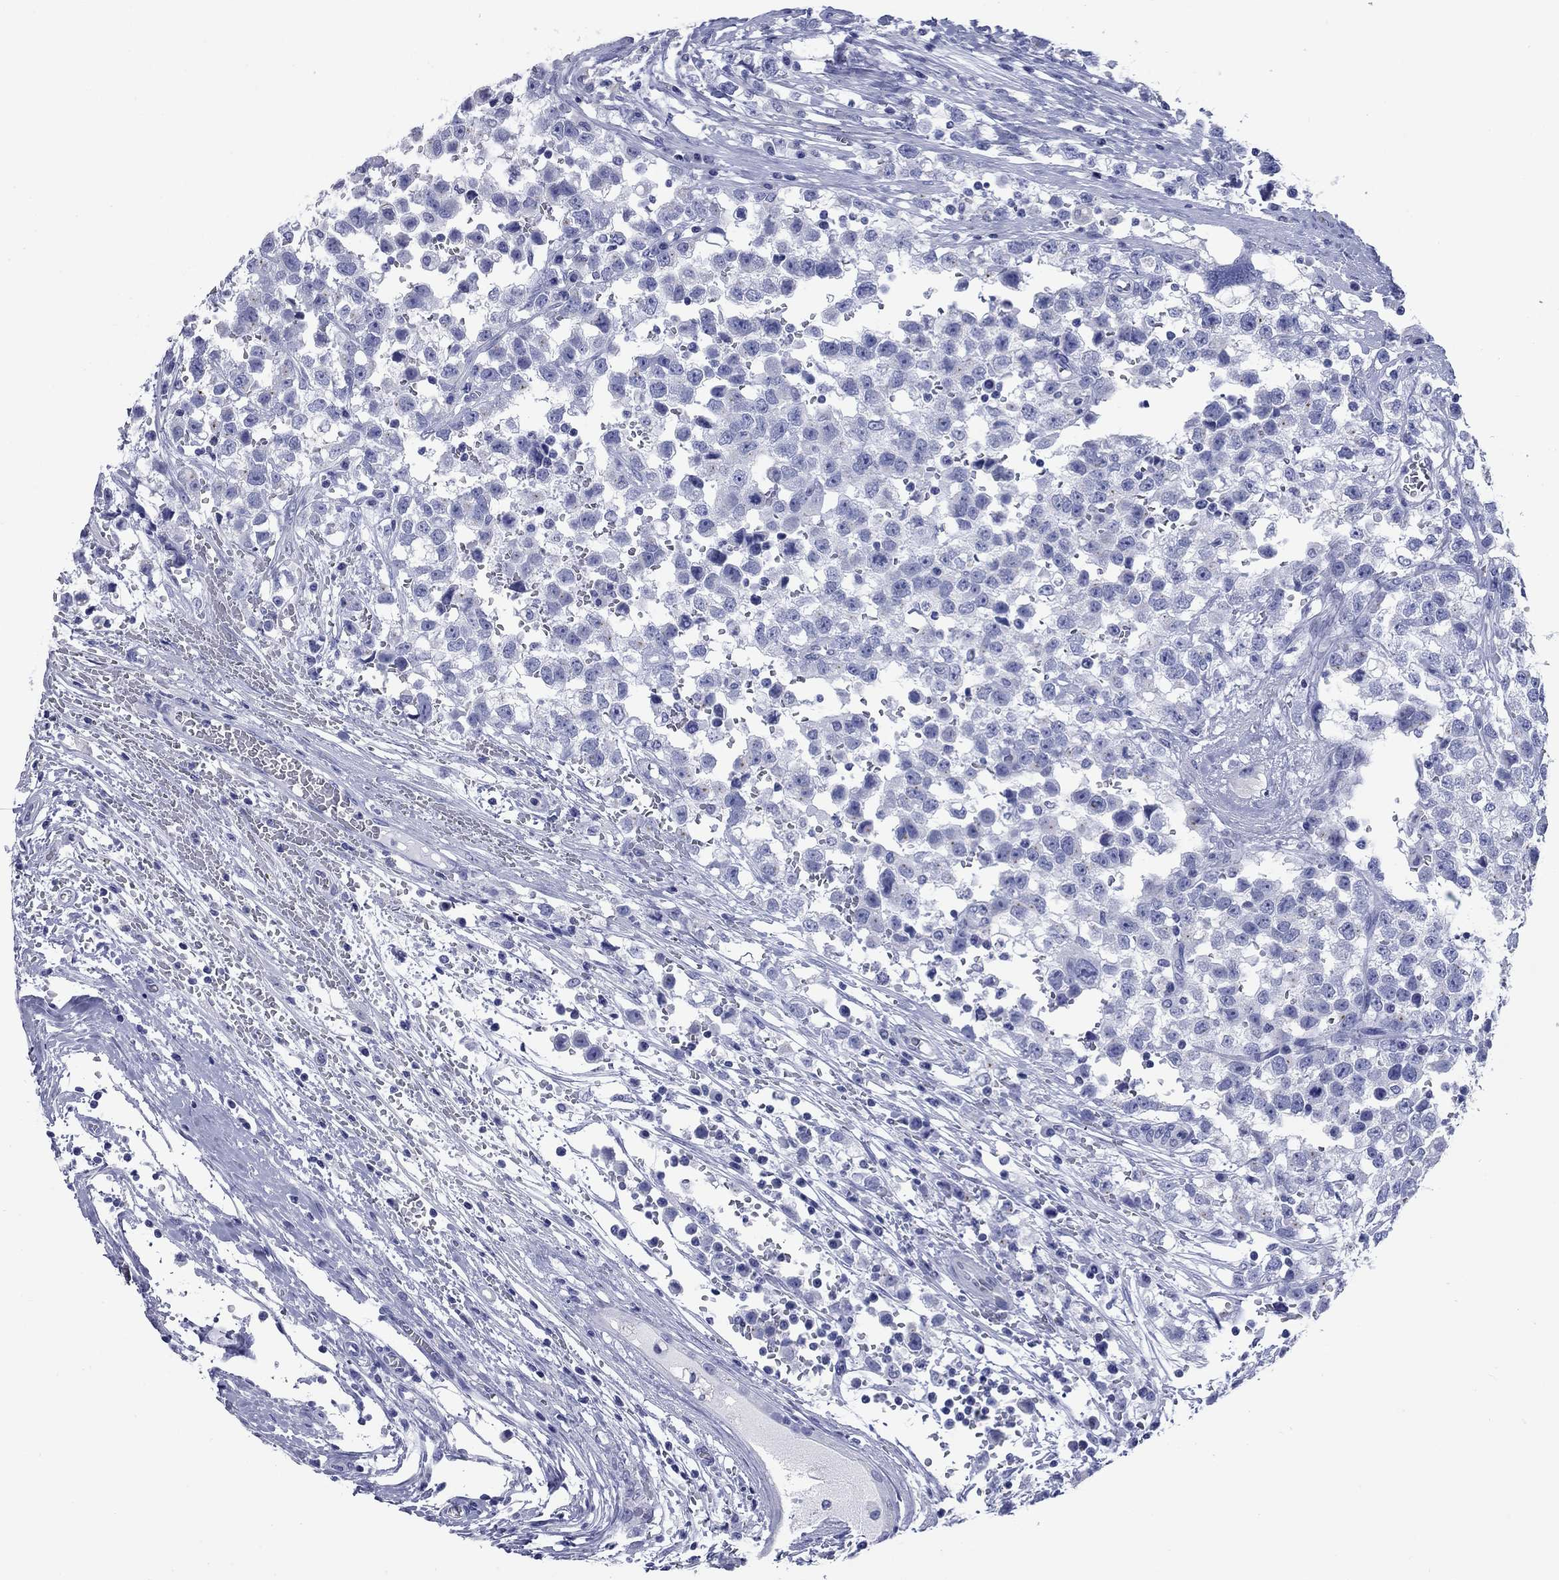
{"staining": {"intensity": "negative", "quantity": "none", "location": "none"}, "tissue": "testis cancer", "cell_type": "Tumor cells", "image_type": "cancer", "snomed": [{"axis": "morphology", "description": "Seminoma, NOS"}, {"axis": "topography", "description": "Testis"}], "caption": "Protein analysis of testis cancer (seminoma) shows no significant positivity in tumor cells.", "gene": "CCNA1", "patient": {"sex": "male", "age": 34}}